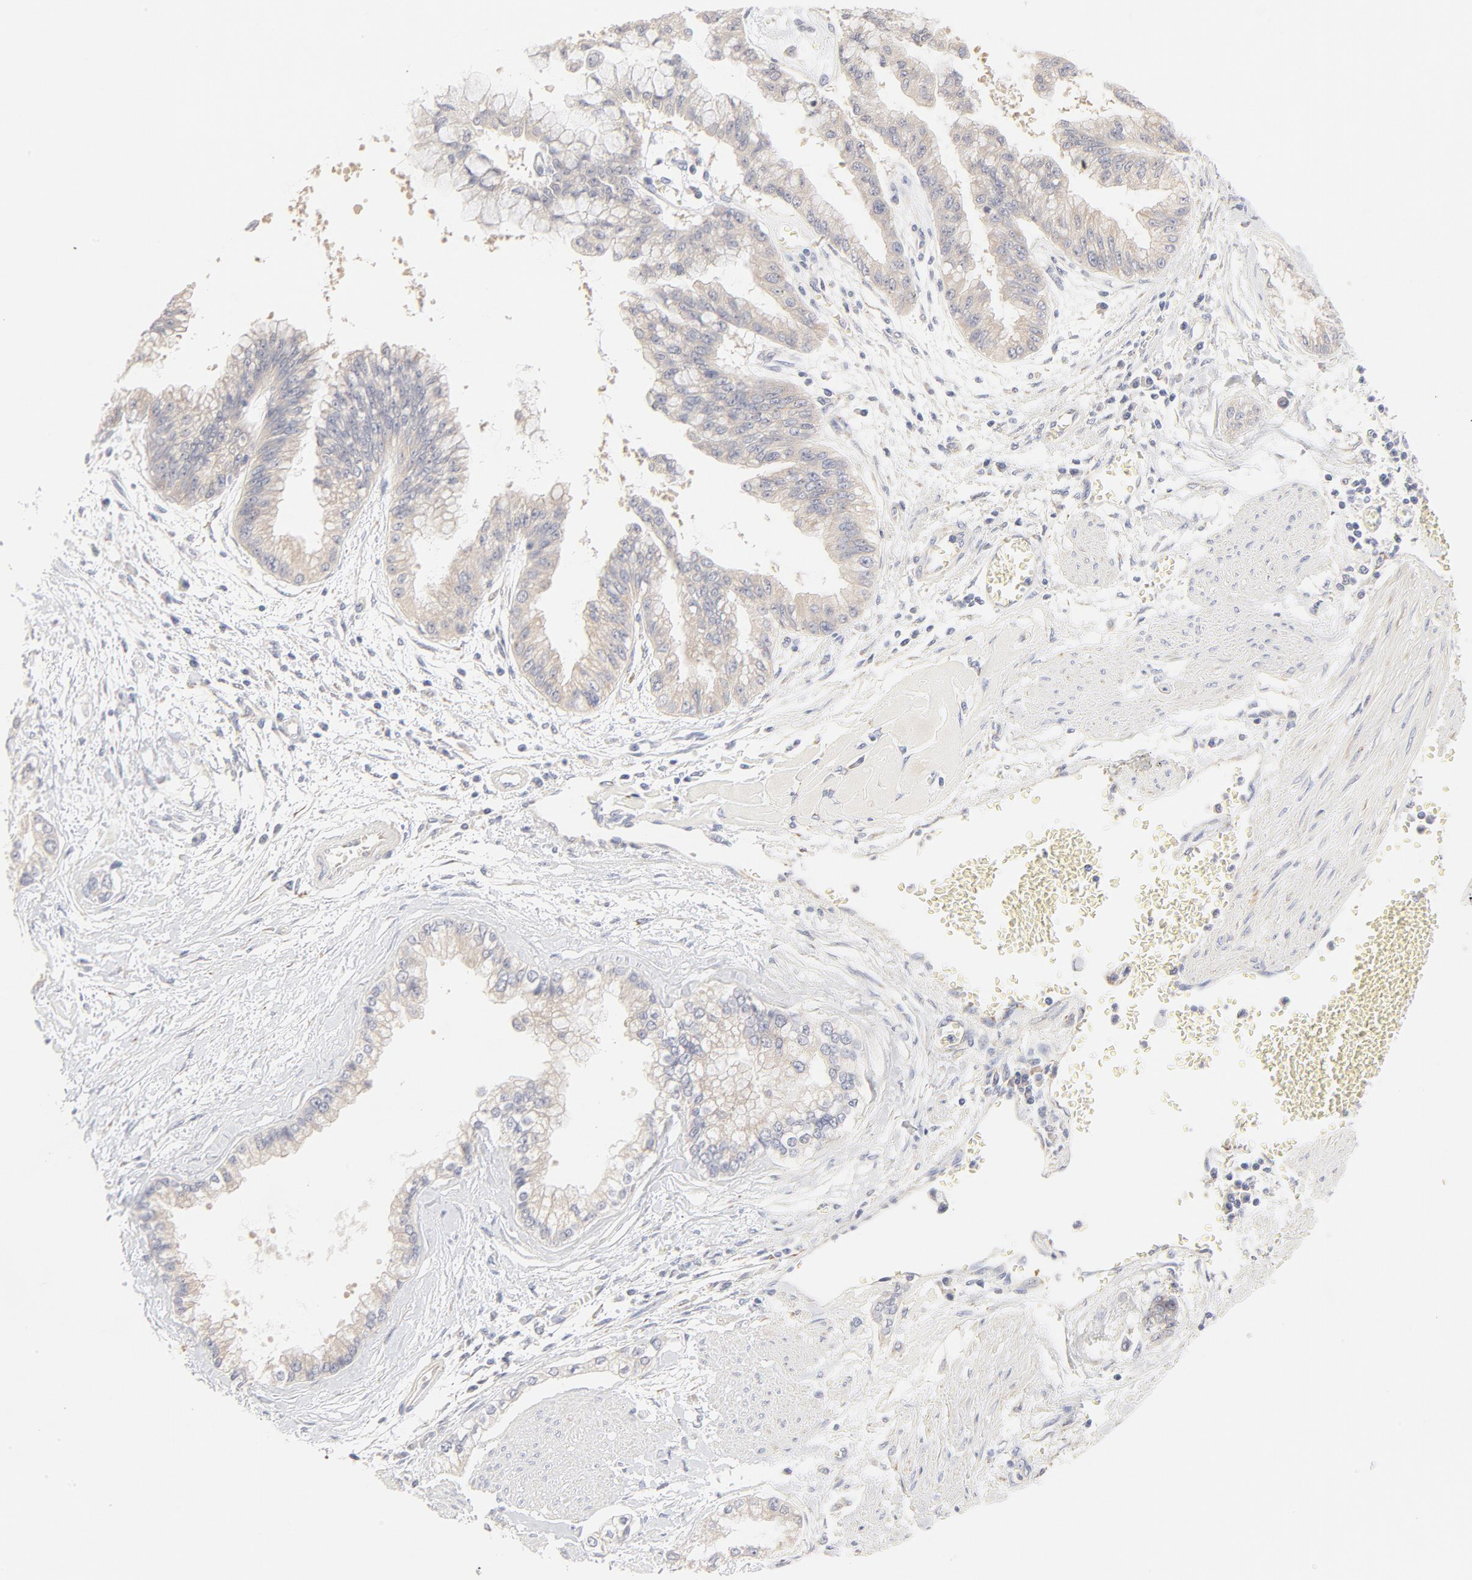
{"staining": {"intensity": "weak", "quantity": ">75%", "location": "cytoplasmic/membranous"}, "tissue": "liver cancer", "cell_type": "Tumor cells", "image_type": "cancer", "snomed": [{"axis": "morphology", "description": "Cholangiocarcinoma"}, {"axis": "topography", "description": "Liver"}], "caption": "A brown stain highlights weak cytoplasmic/membranous expression of a protein in human cholangiocarcinoma (liver) tumor cells.", "gene": "MTERF2", "patient": {"sex": "female", "age": 79}}